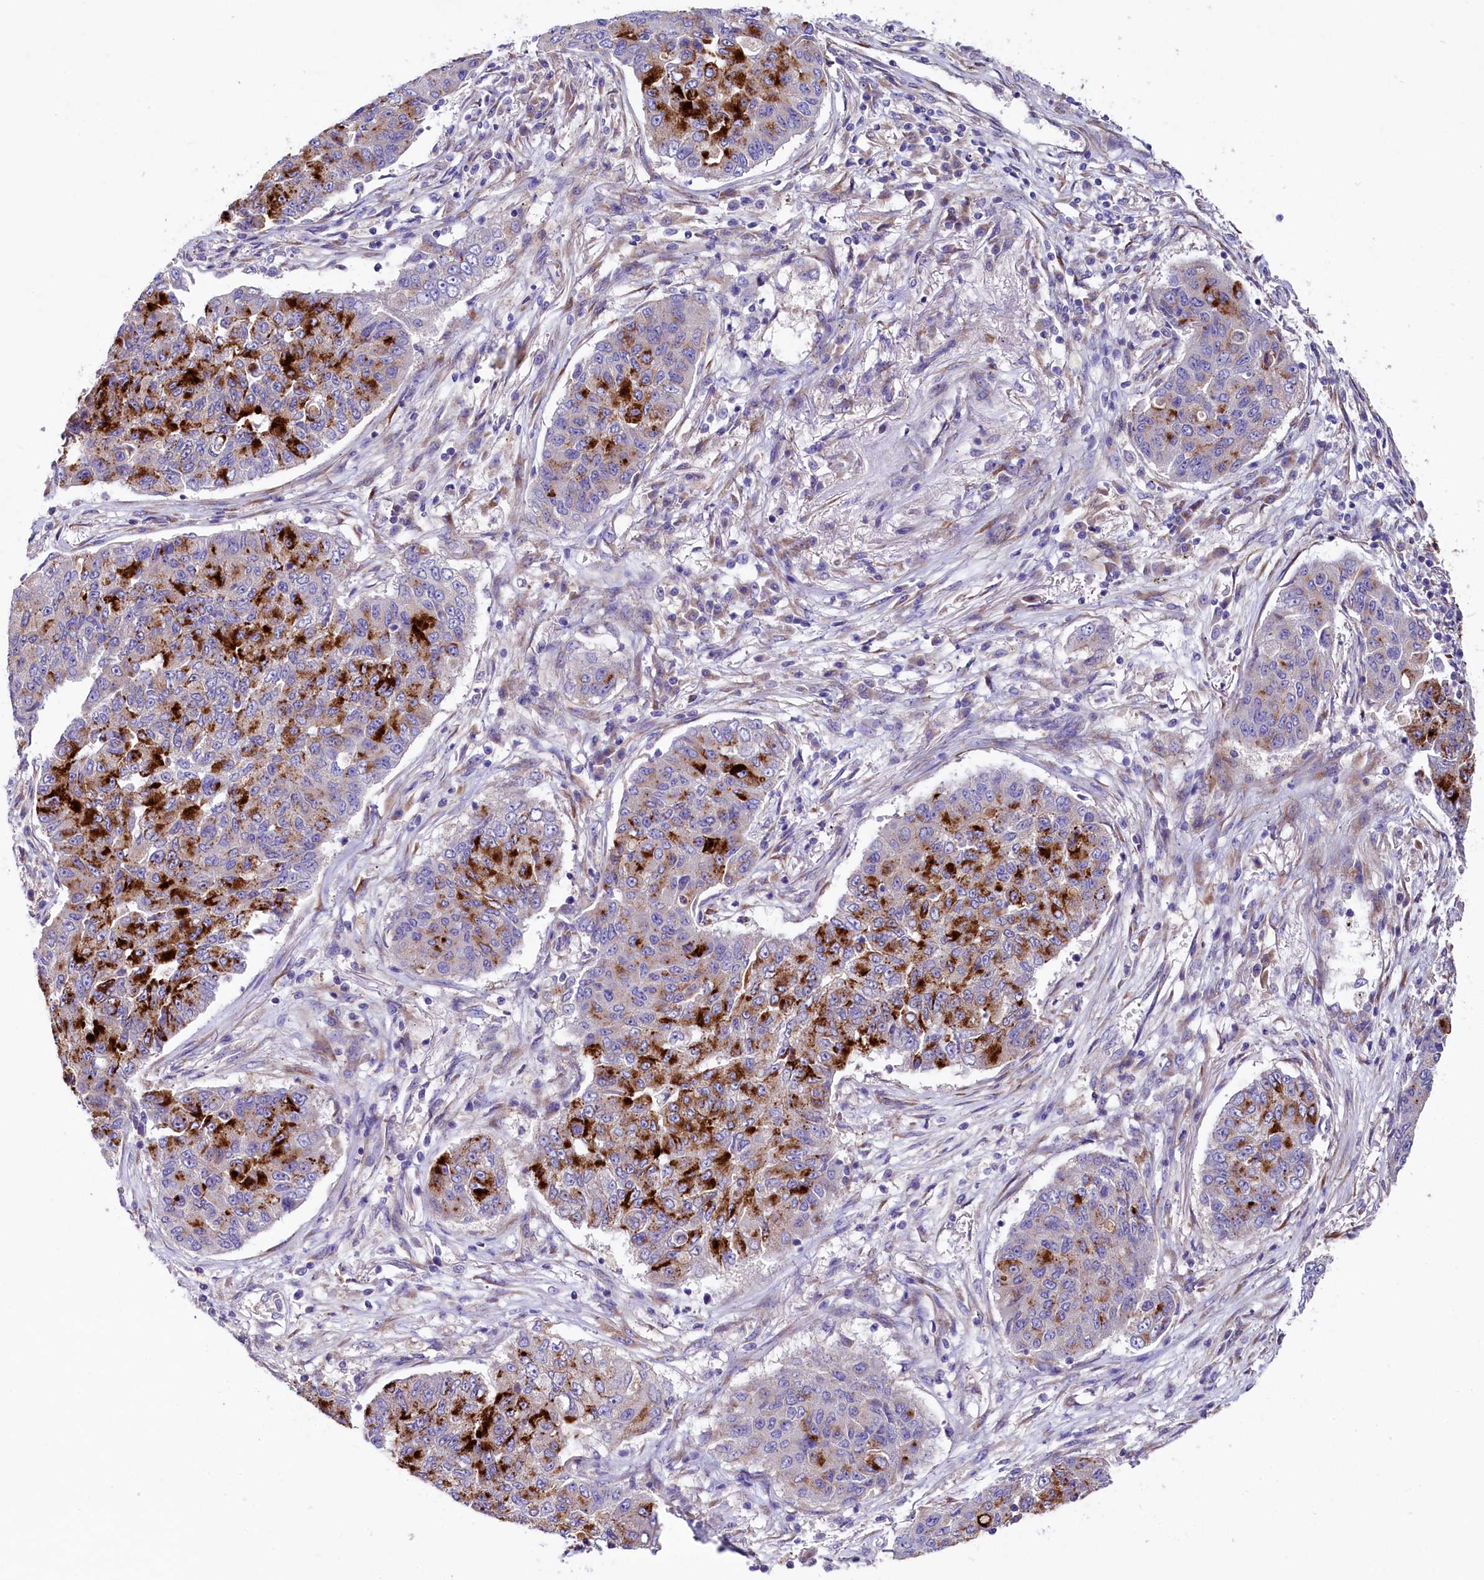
{"staining": {"intensity": "strong", "quantity": "25%-75%", "location": "cytoplasmic/membranous"}, "tissue": "lung cancer", "cell_type": "Tumor cells", "image_type": "cancer", "snomed": [{"axis": "morphology", "description": "Squamous cell carcinoma, NOS"}, {"axis": "topography", "description": "Lung"}], "caption": "A brown stain highlights strong cytoplasmic/membranous positivity of a protein in lung cancer tumor cells. The staining was performed using DAB (3,3'-diaminobenzidine) to visualize the protein expression in brown, while the nuclei were stained in blue with hematoxylin (Magnification: 20x).", "gene": "GPR108", "patient": {"sex": "male", "age": 74}}